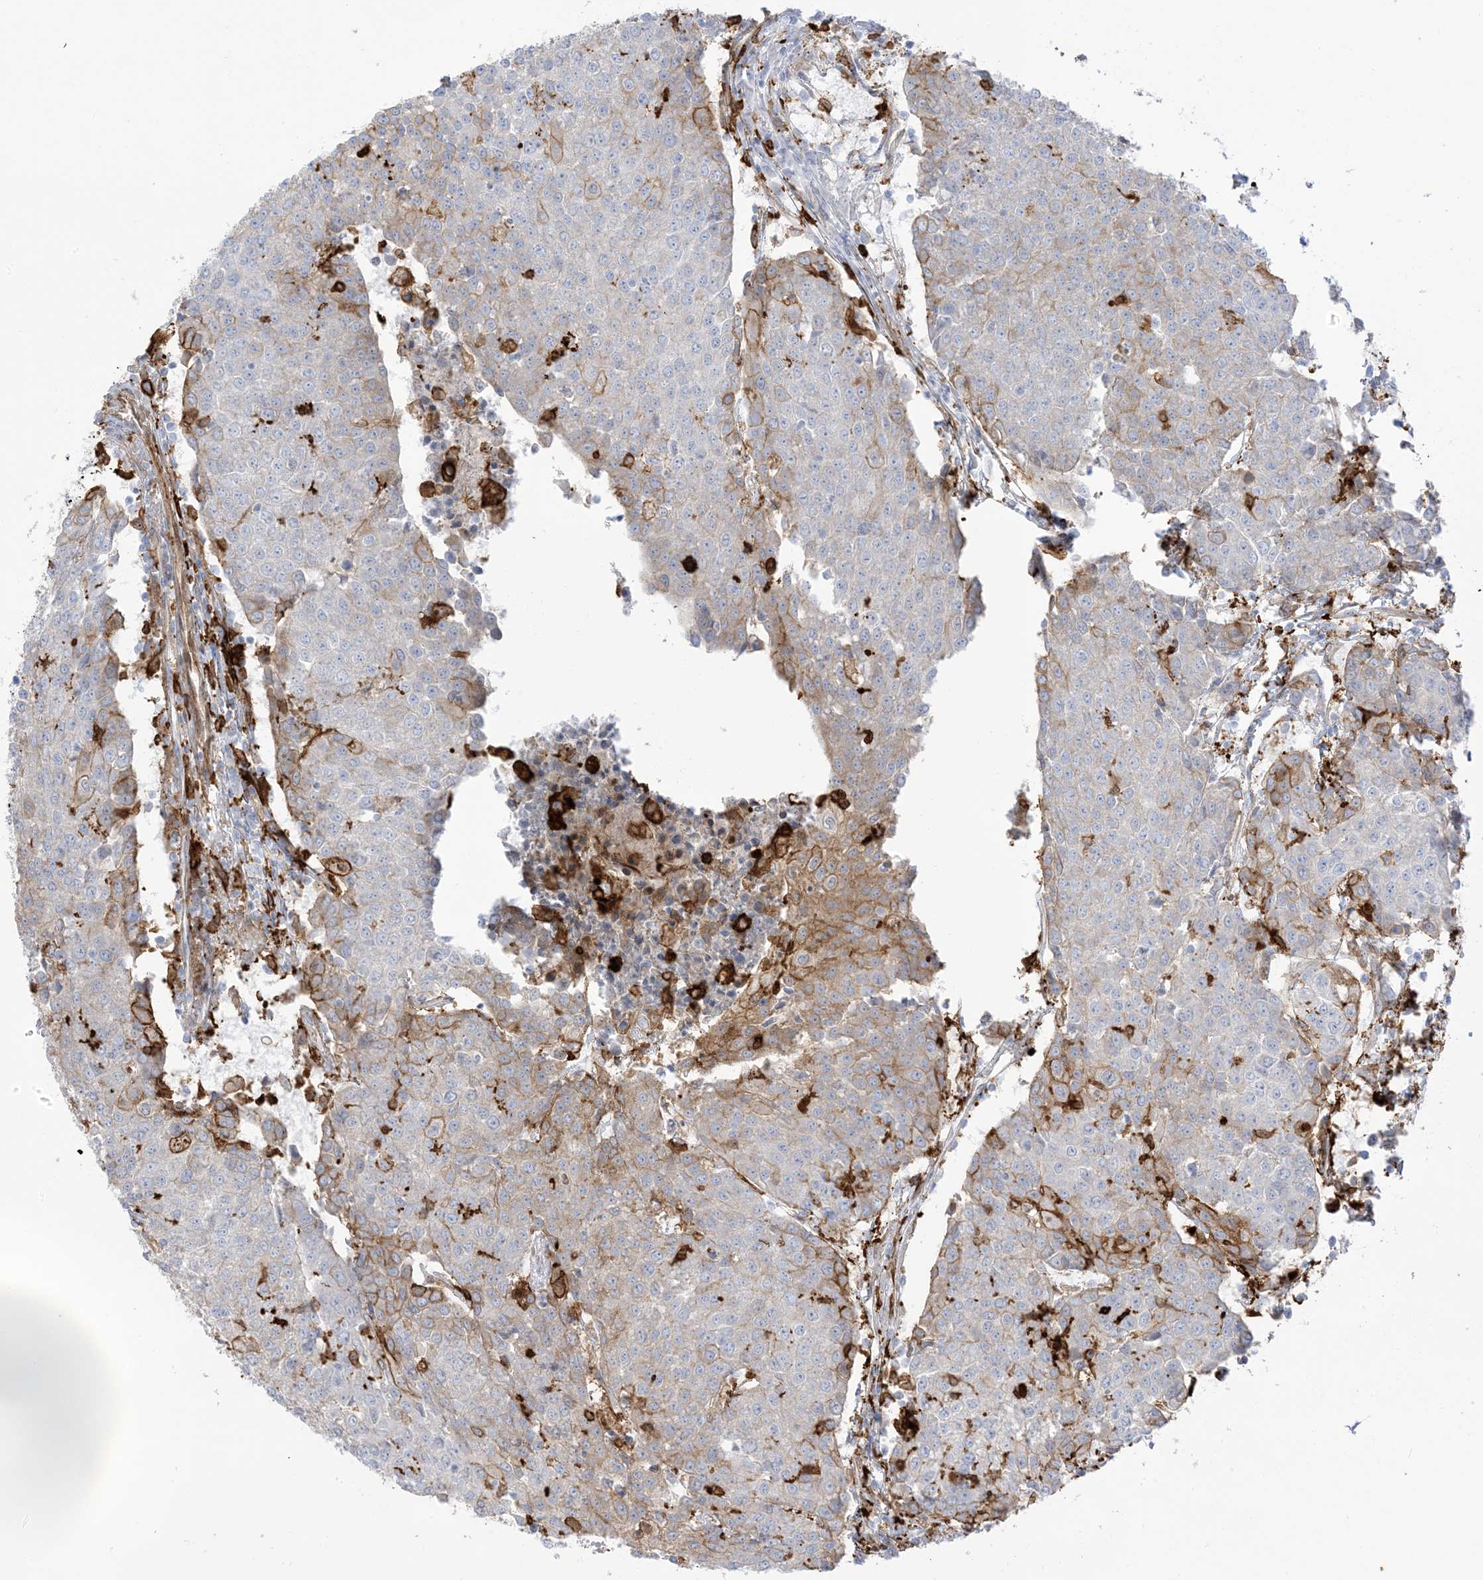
{"staining": {"intensity": "moderate", "quantity": "<25%", "location": "cytoplasmic/membranous"}, "tissue": "urothelial cancer", "cell_type": "Tumor cells", "image_type": "cancer", "snomed": [{"axis": "morphology", "description": "Urothelial carcinoma, High grade"}, {"axis": "topography", "description": "Urinary bladder"}], "caption": "Urothelial cancer stained for a protein (brown) displays moderate cytoplasmic/membranous positive positivity in about <25% of tumor cells.", "gene": "ICMT", "patient": {"sex": "female", "age": 85}}